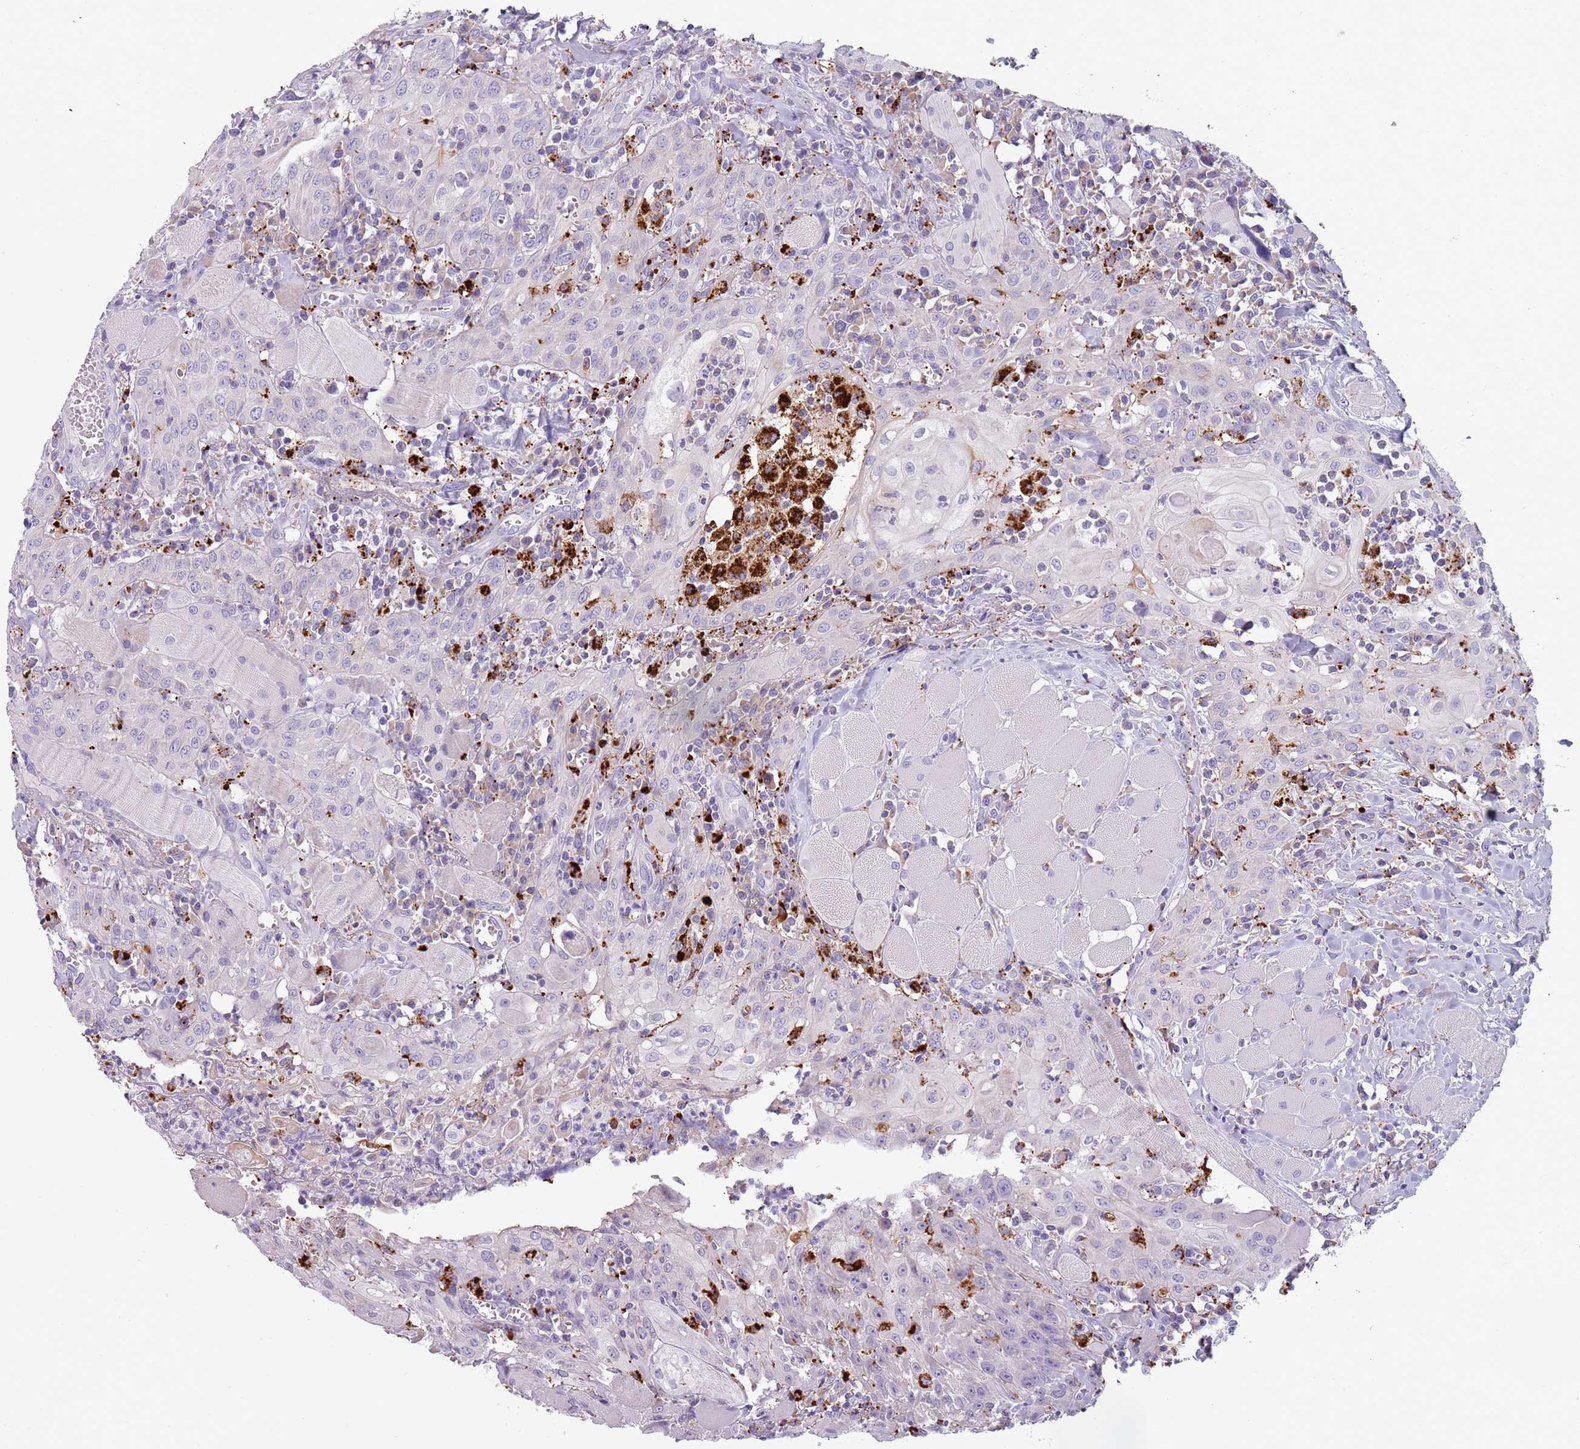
{"staining": {"intensity": "negative", "quantity": "none", "location": "none"}, "tissue": "head and neck cancer", "cell_type": "Tumor cells", "image_type": "cancer", "snomed": [{"axis": "morphology", "description": "Squamous cell carcinoma, NOS"}, {"axis": "topography", "description": "Oral tissue"}, {"axis": "topography", "description": "Head-Neck"}], "caption": "Head and neck cancer was stained to show a protein in brown. There is no significant staining in tumor cells. (DAB immunohistochemistry with hematoxylin counter stain).", "gene": "NWD2", "patient": {"sex": "female", "age": 70}}